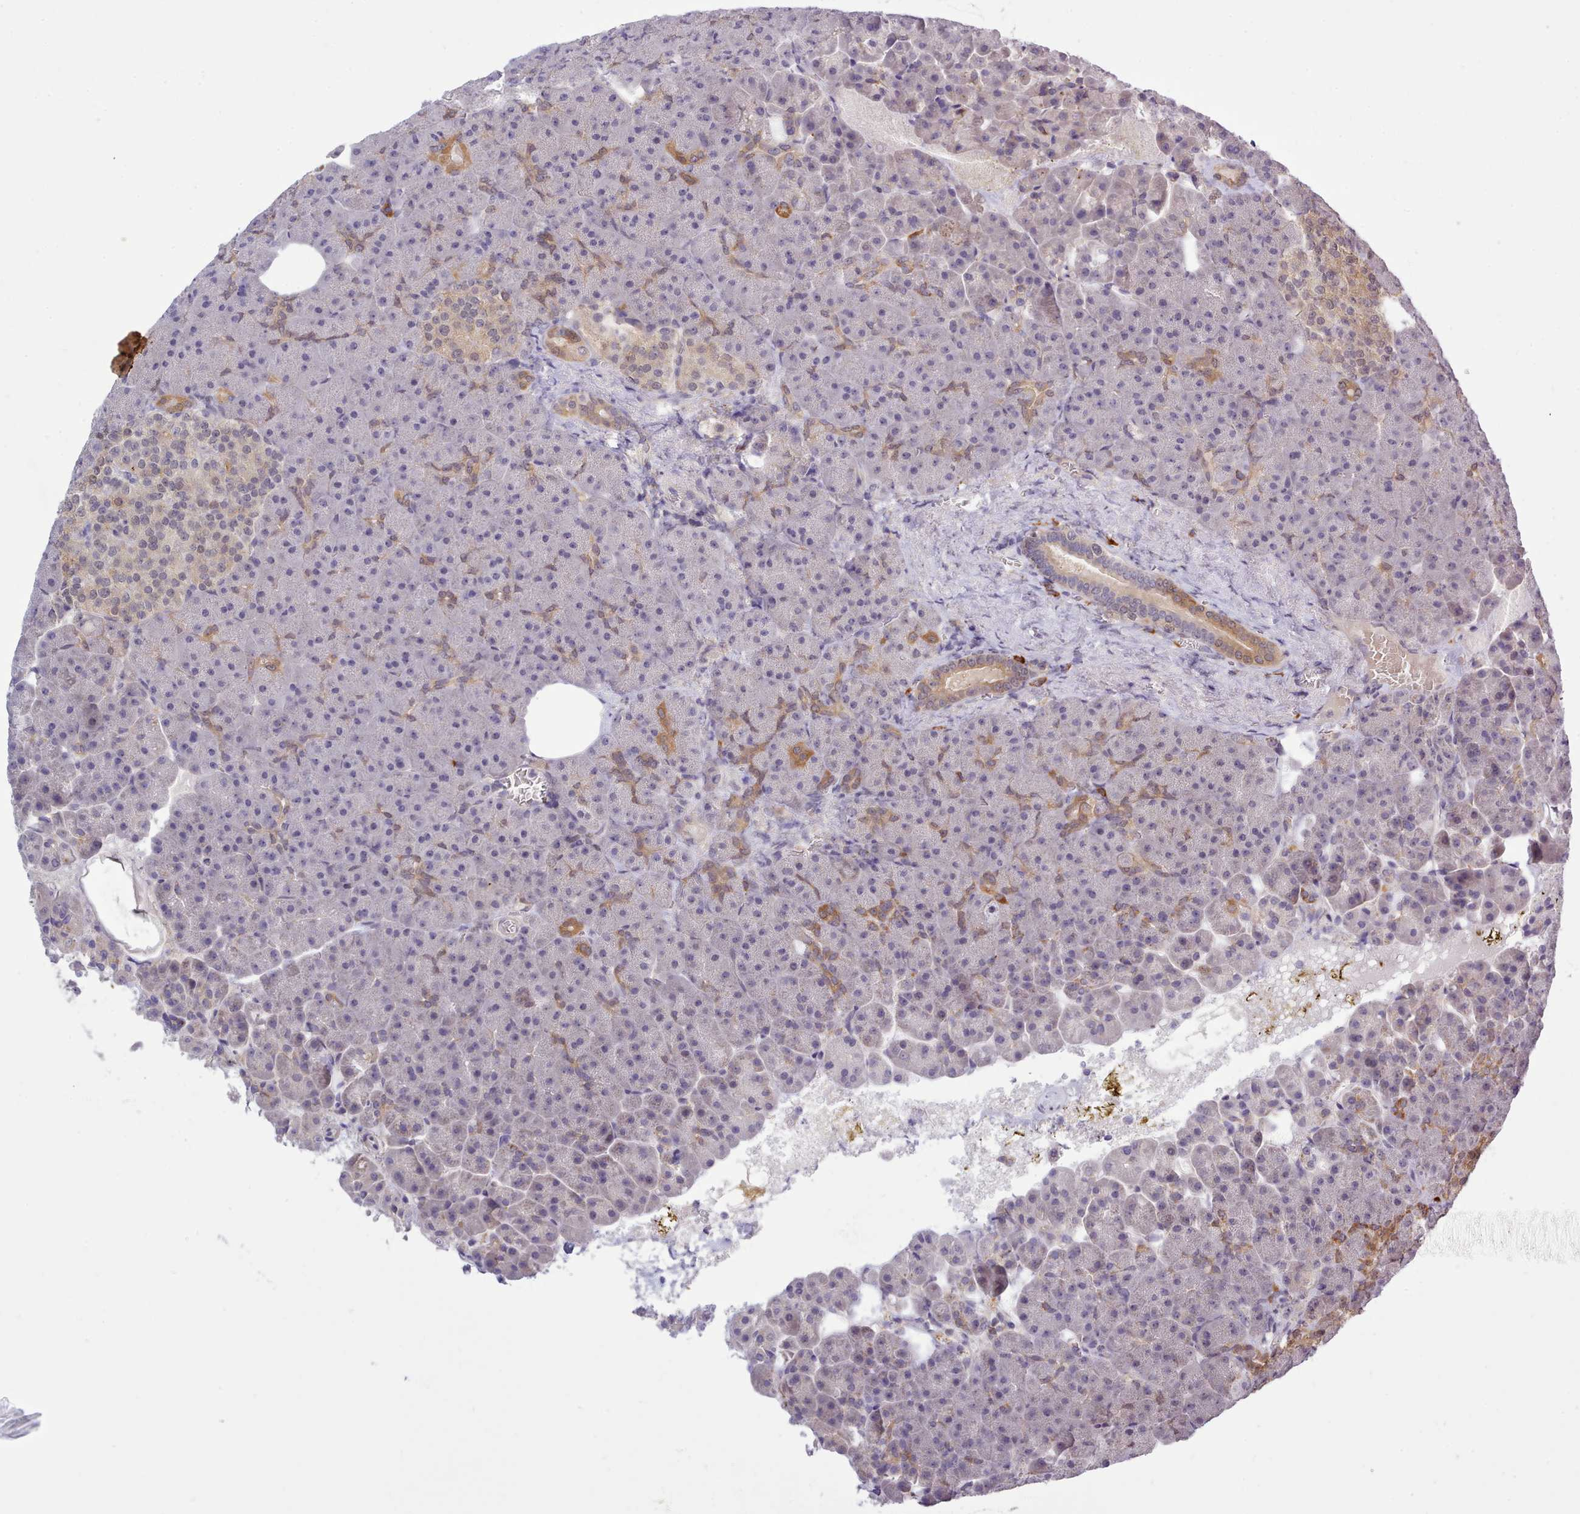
{"staining": {"intensity": "moderate", "quantity": "<25%", "location": "cytoplasmic/membranous"}, "tissue": "pancreas", "cell_type": "Exocrine glandular cells", "image_type": "normal", "snomed": [{"axis": "morphology", "description": "Normal tissue, NOS"}, {"axis": "topography", "description": "Pancreas"}], "caption": "Immunohistochemistry of normal human pancreas reveals low levels of moderate cytoplasmic/membranous expression in approximately <25% of exocrine glandular cells.", "gene": "ARL17A", "patient": {"sex": "female", "age": 74}}